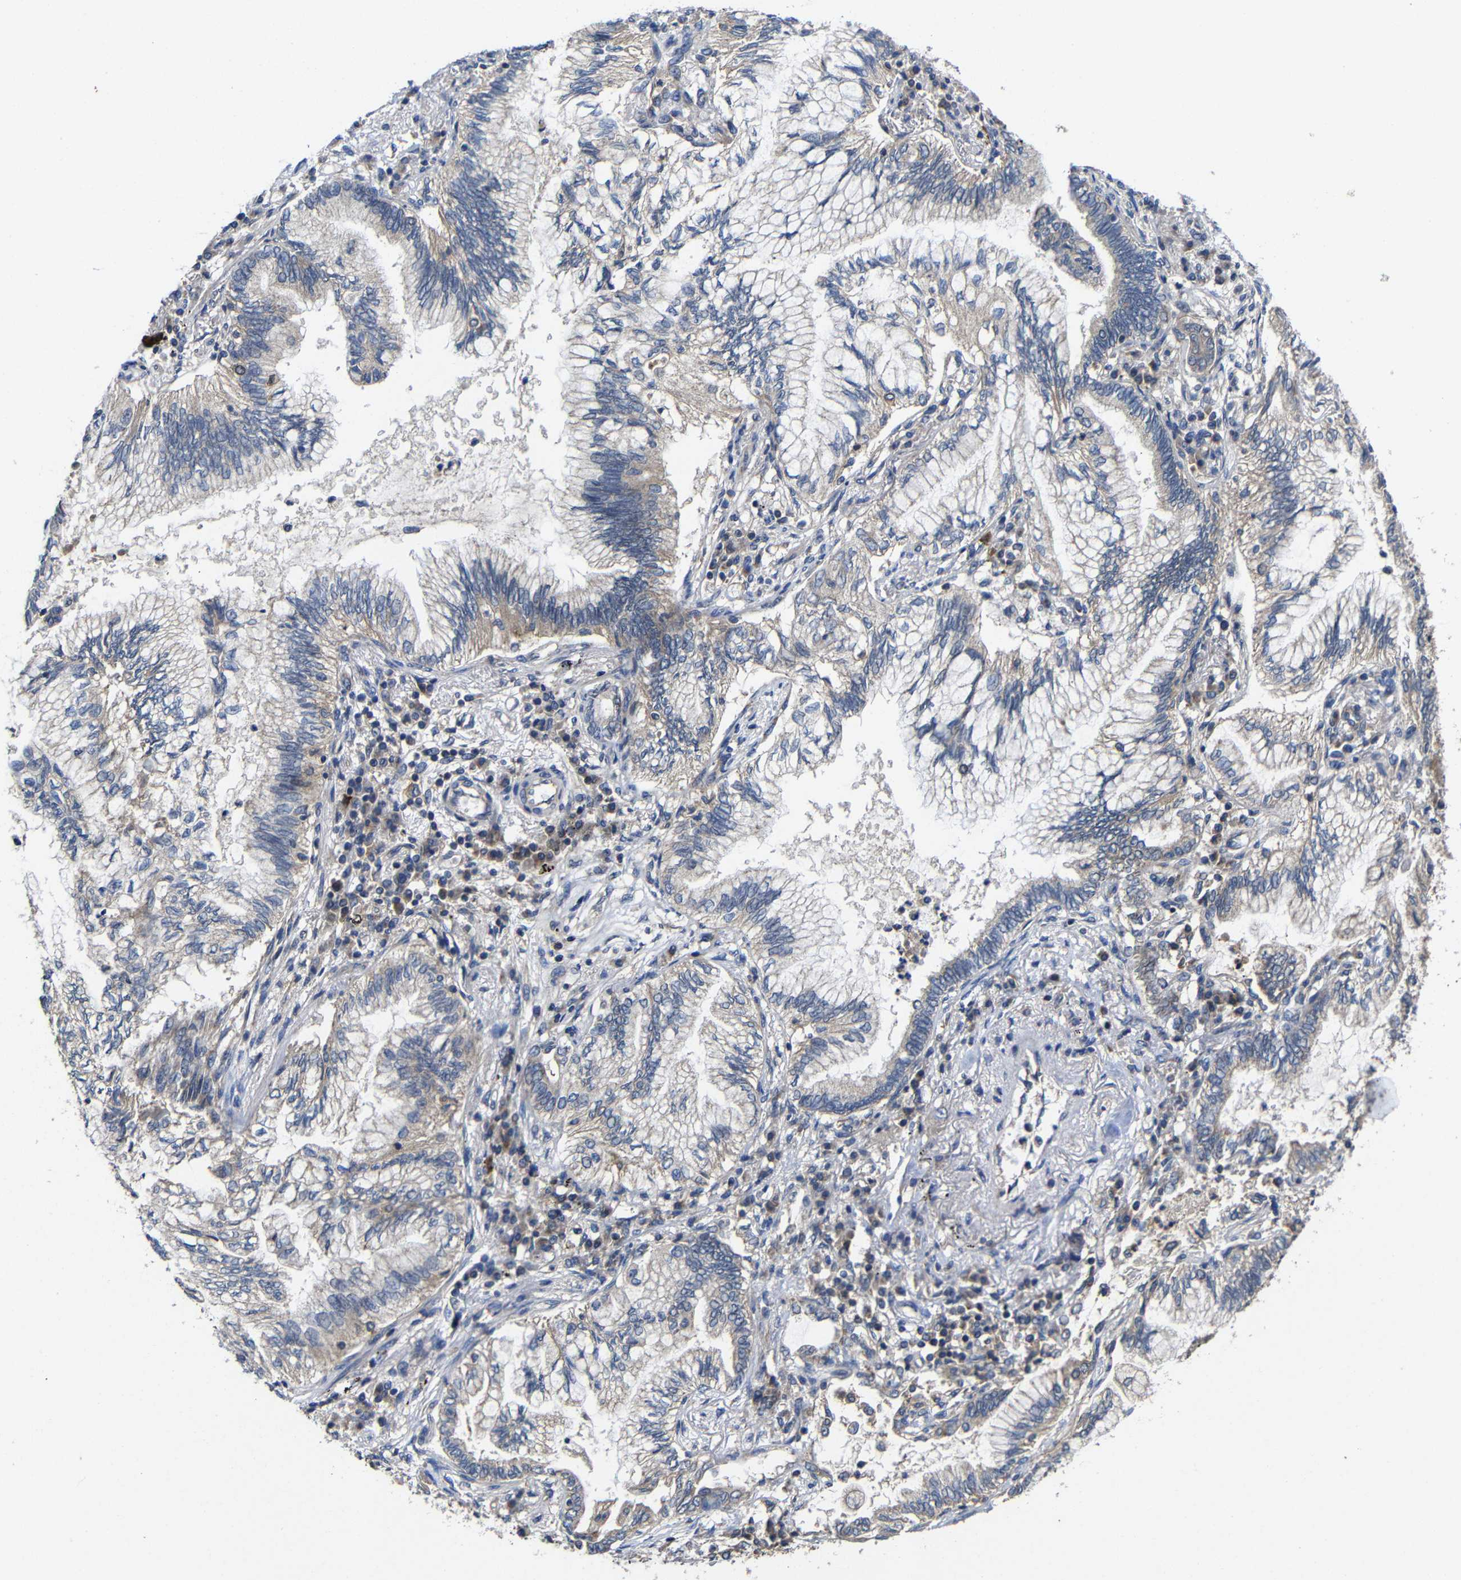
{"staining": {"intensity": "moderate", "quantity": "25%-75%", "location": "cytoplasmic/membranous"}, "tissue": "lung cancer", "cell_type": "Tumor cells", "image_type": "cancer", "snomed": [{"axis": "morphology", "description": "Normal tissue, NOS"}, {"axis": "morphology", "description": "Adenocarcinoma, NOS"}, {"axis": "topography", "description": "Bronchus"}, {"axis": "topography", "description": "Lung"}], "caption": "Immunohistochemistry (IHC) of lung cancer displays medium levels of moderate cytoplasmic/membranous positivity in approximately 25%-75% of tumor cells.", "gene": "LPAR5", "patient": {"sex": "female", "age": 70}}